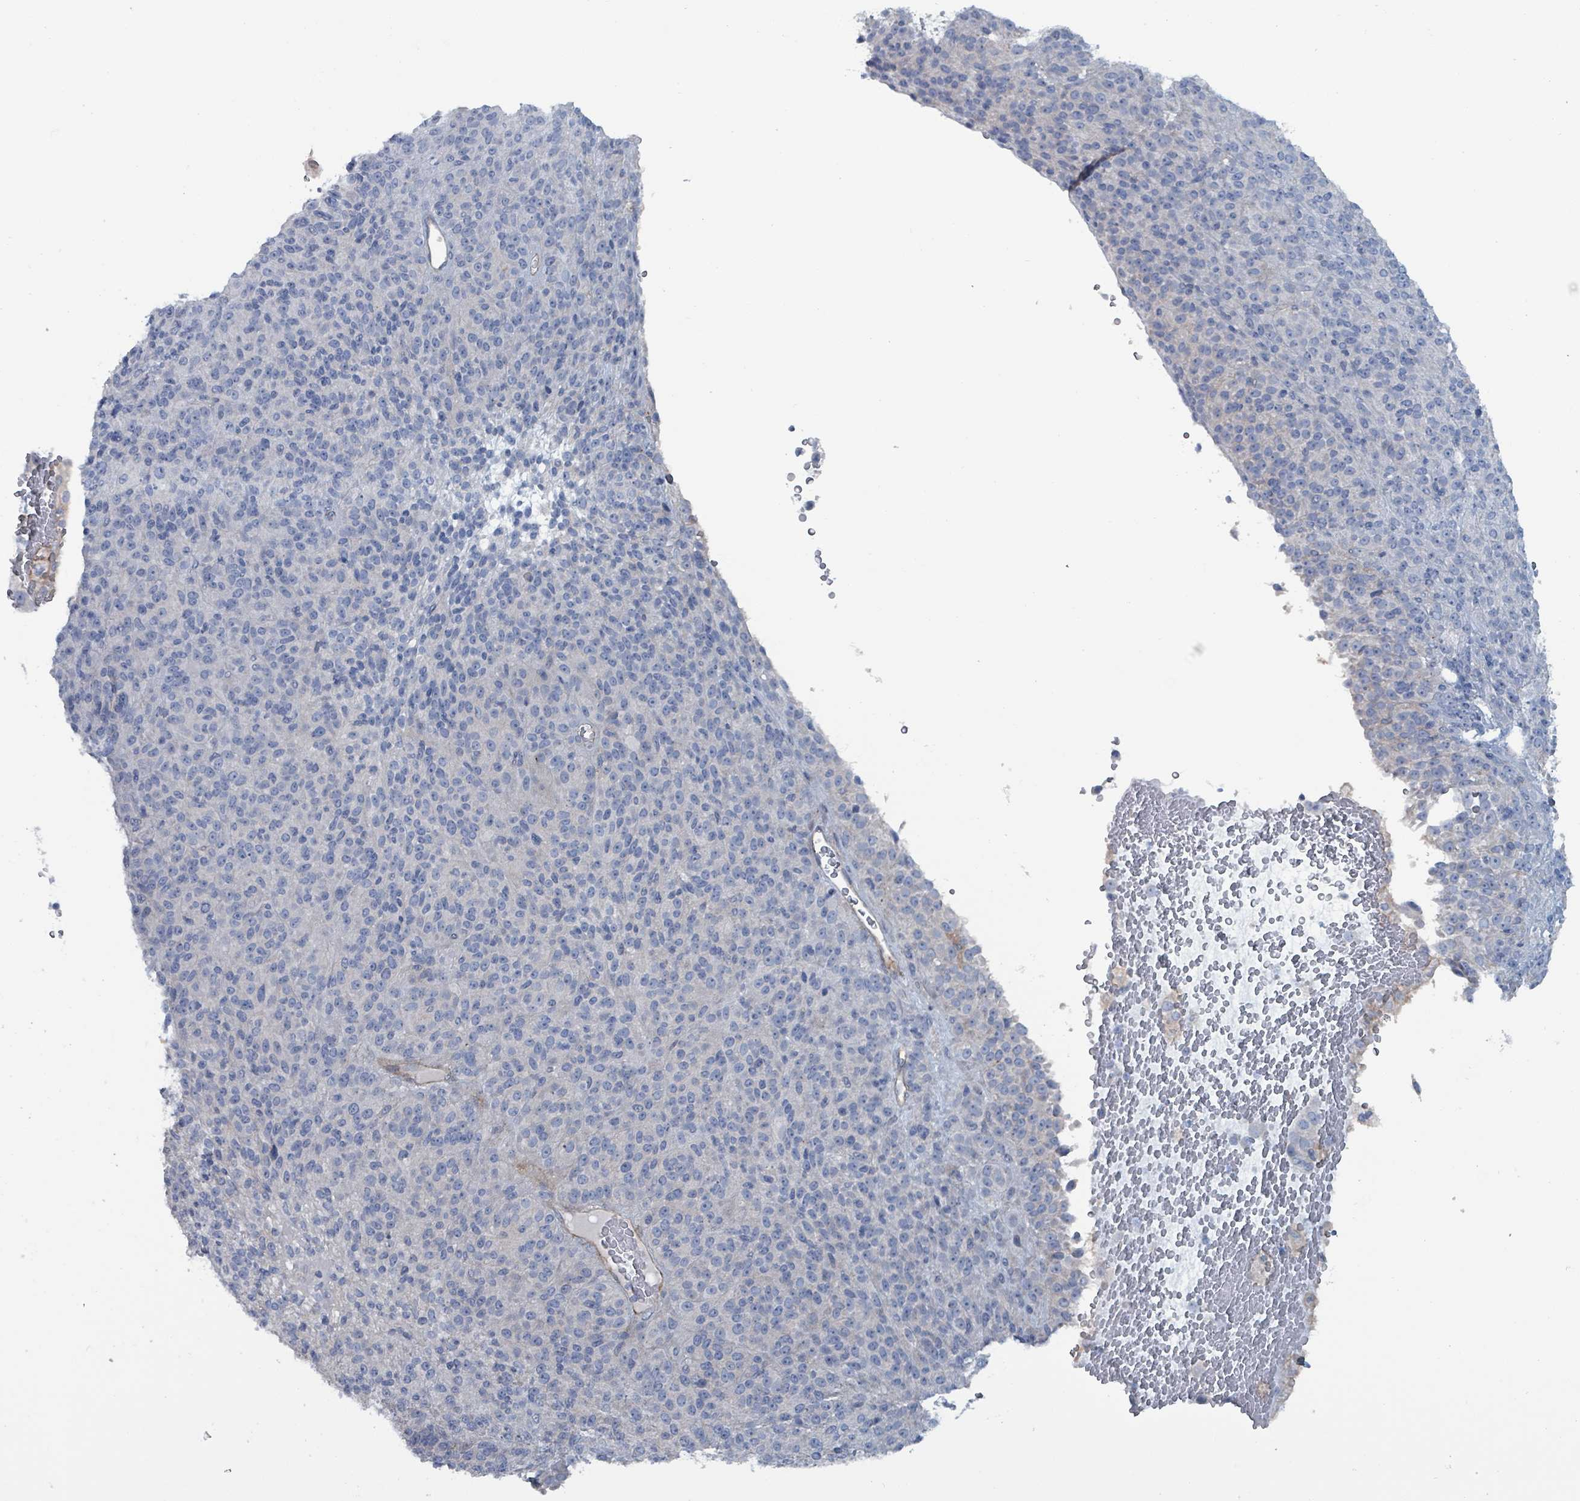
{"staining": {"intensity": "negative", "quantity": "none", "location": "none"}, "tissue": "melanoma", "cell_type": "Tumor cells", "image_type": "cancer", "snomed": [{"axis": "morphology", "description": "Malignant melanoma, Metastatic site"}, {"axis": "topography", "description": "Brain"}], "caption": "There is no significant positivity in tumor cells of malignant melanoma (metastatic site).", "gene": "TAAR5", "patient": {"sex": "female", "age": 56}}